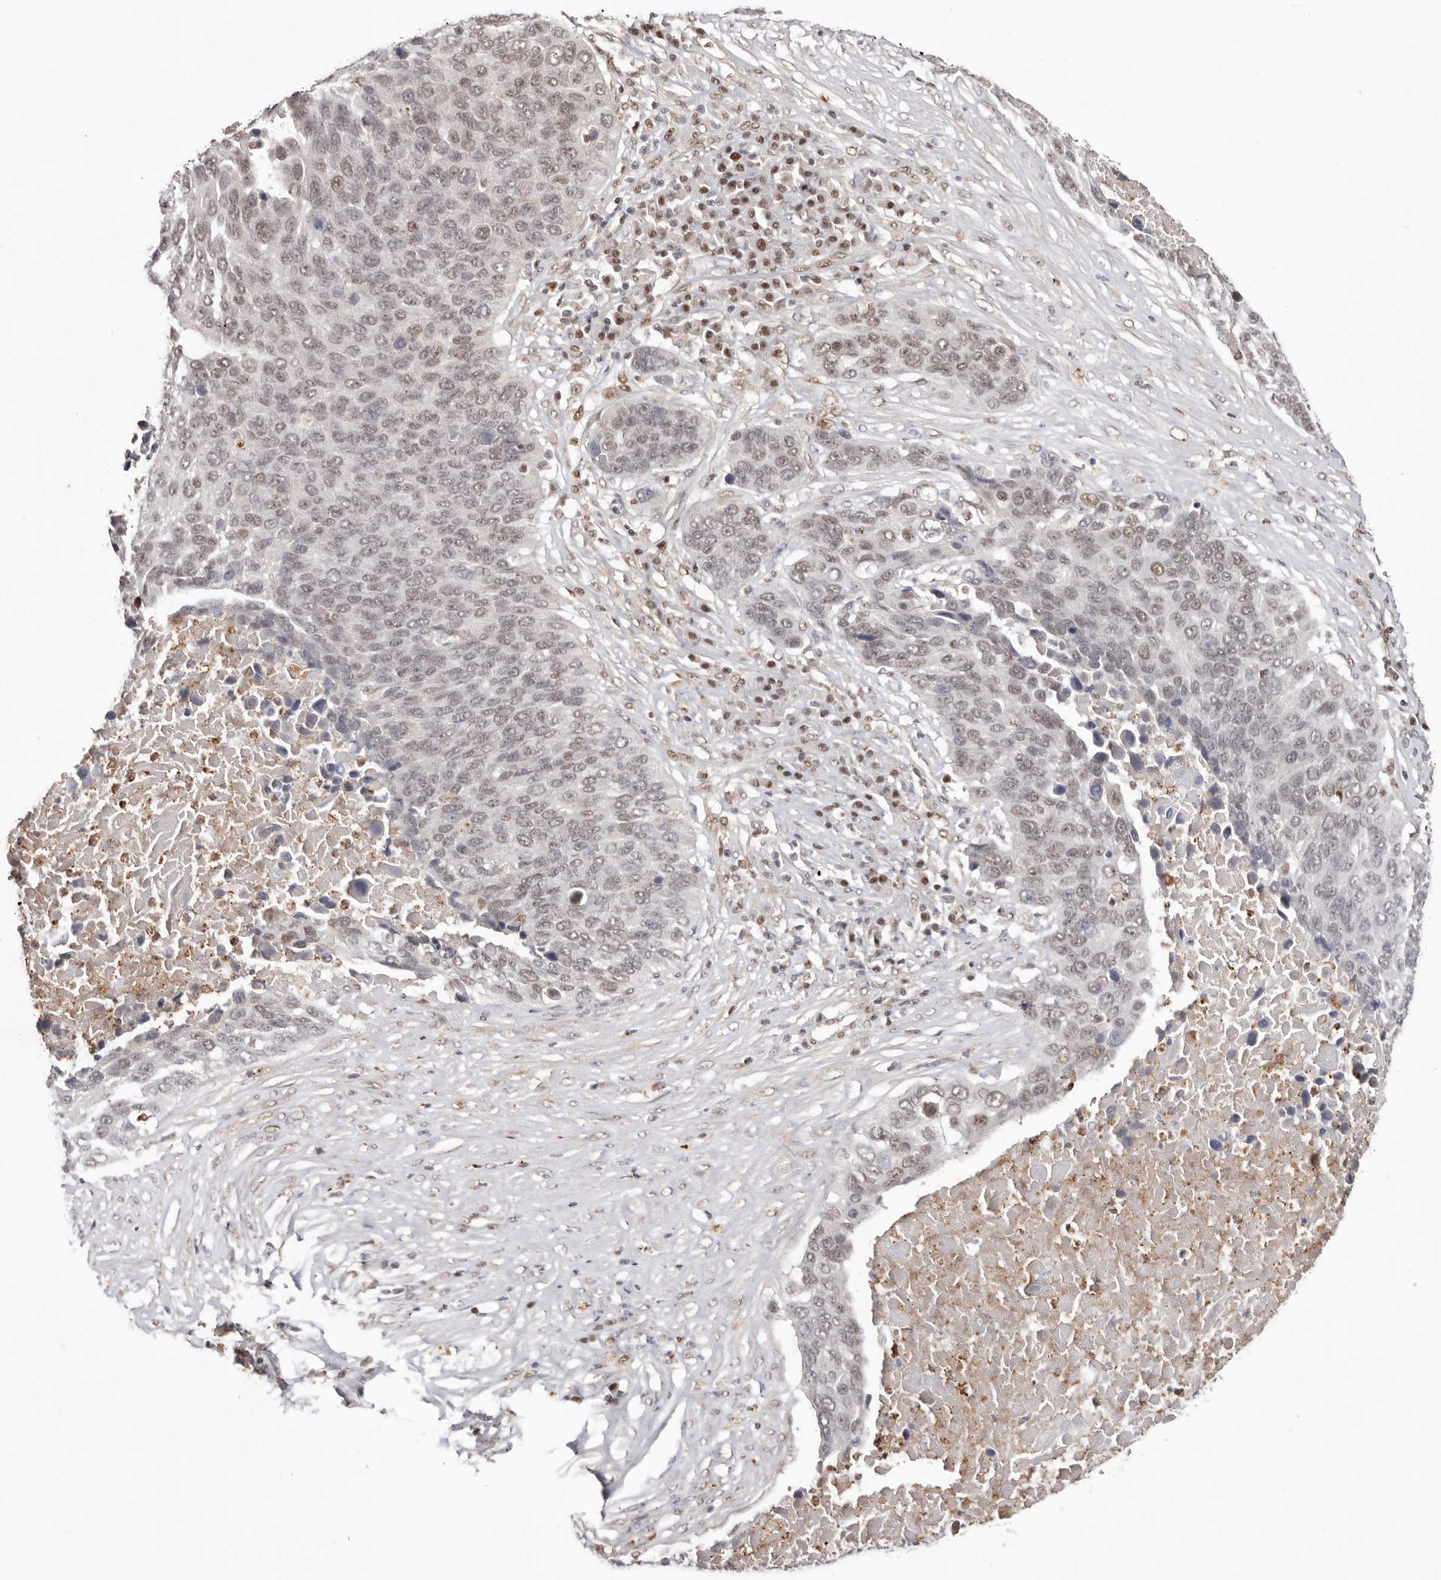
{"staining": {"intensity": "weak", "quantity": ">75%", "location": "nuclear"}, "tissue": "lung cancer", "cell_type": "Tumor cells", "image_type": "cancer", "snomed": [{"axis": "morphology", "description": "Squamous cell carcinoma, NOS"}, {"axis": "topography", "description": "Lung"}], "caption": "Approximately >75% of tumor cells in lung squamous cell carcinoma reveal weak nuclear protein positivity as visualized by brown immunohistochemical staining.", "gene": "SMAD7", "patient": {"sex": "male", "age": 66}}